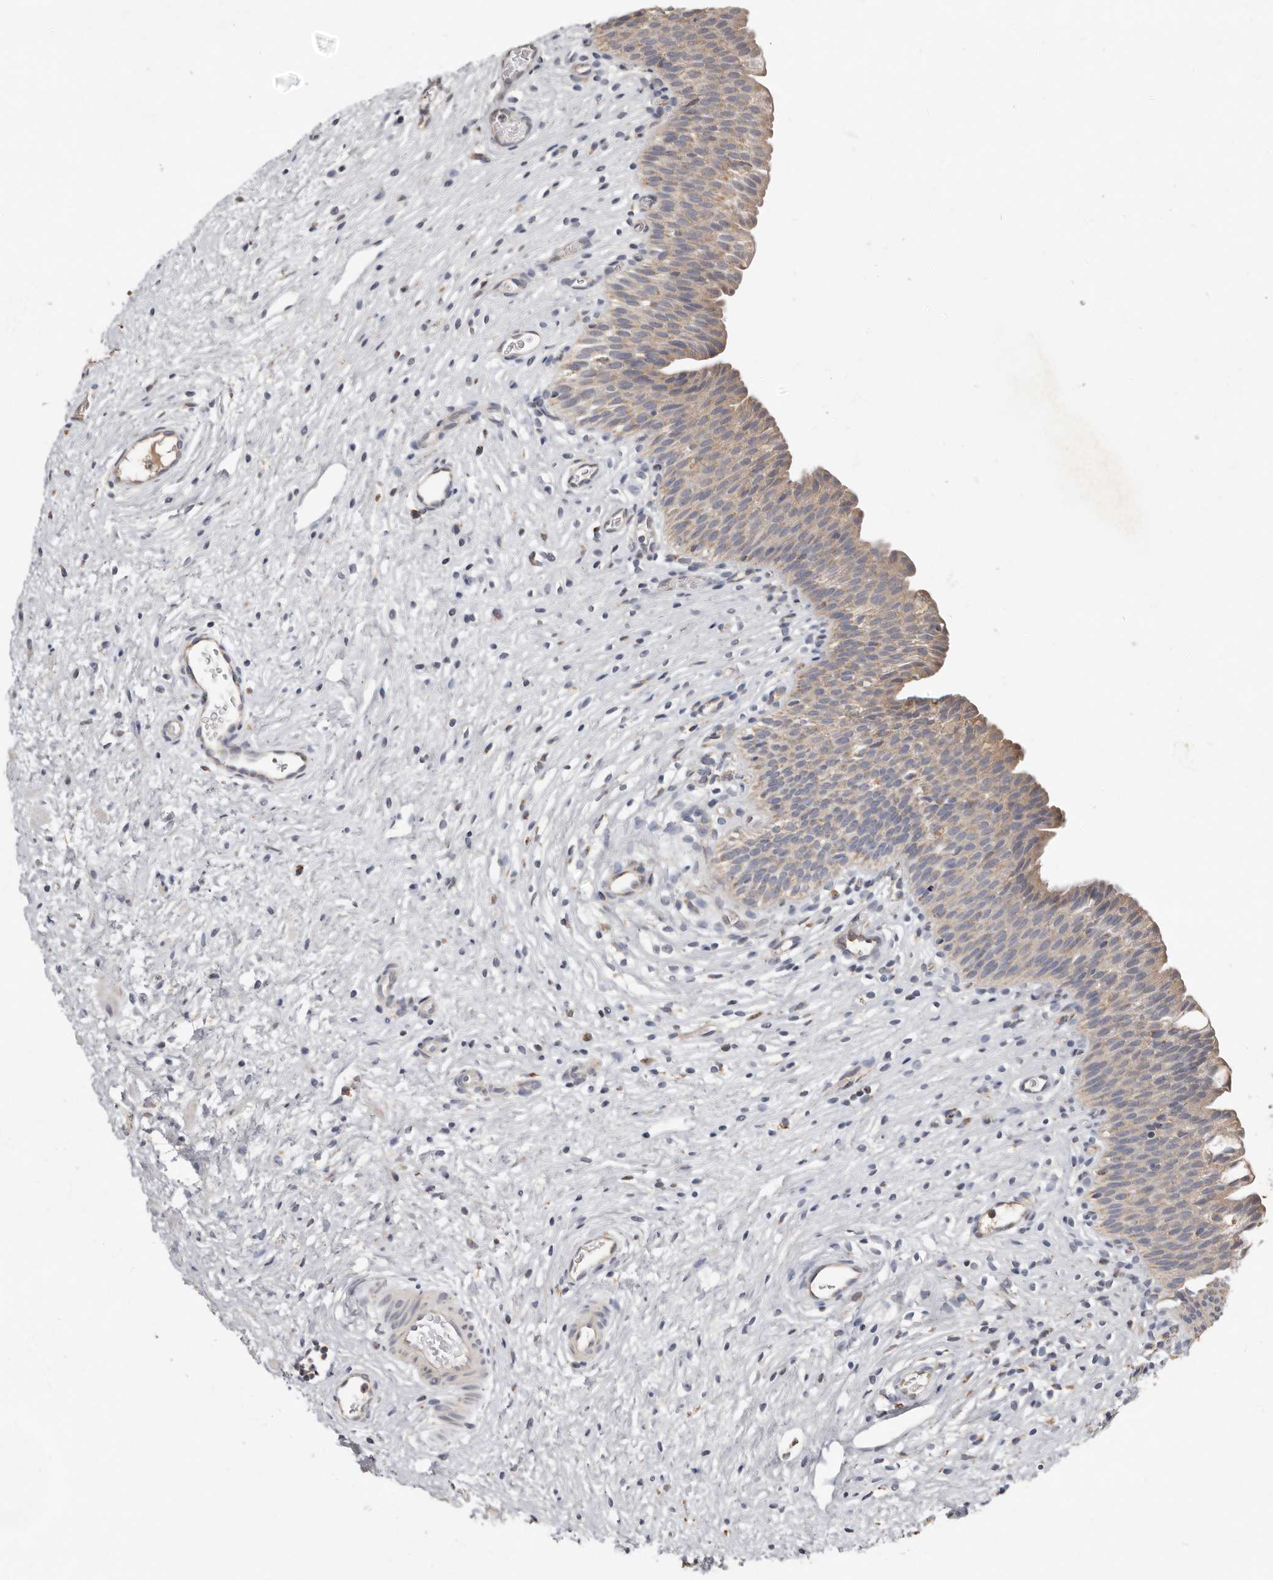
{"staining": {"intensity": "moderate", "quantity": "25%-75%", "location": "cytoplasmic/membranous"}, "tissue": "urinary bladder", "cell_type": "Urothelial cells", "image_type": "normal", "snomed": [{"axis": "morphology", "description": "Normal tissue, NOS"}, {"axis": "topography", "description": "Urinary bladder"}], "caption": "Urinary bladder stained with immunohistochemistry reveals moderate cytoplasmic/membranous positivity in about 25%-75% of urothelial cells.", "gene": "KIF26B", "patient": {"sex": "male", "age": 1}}